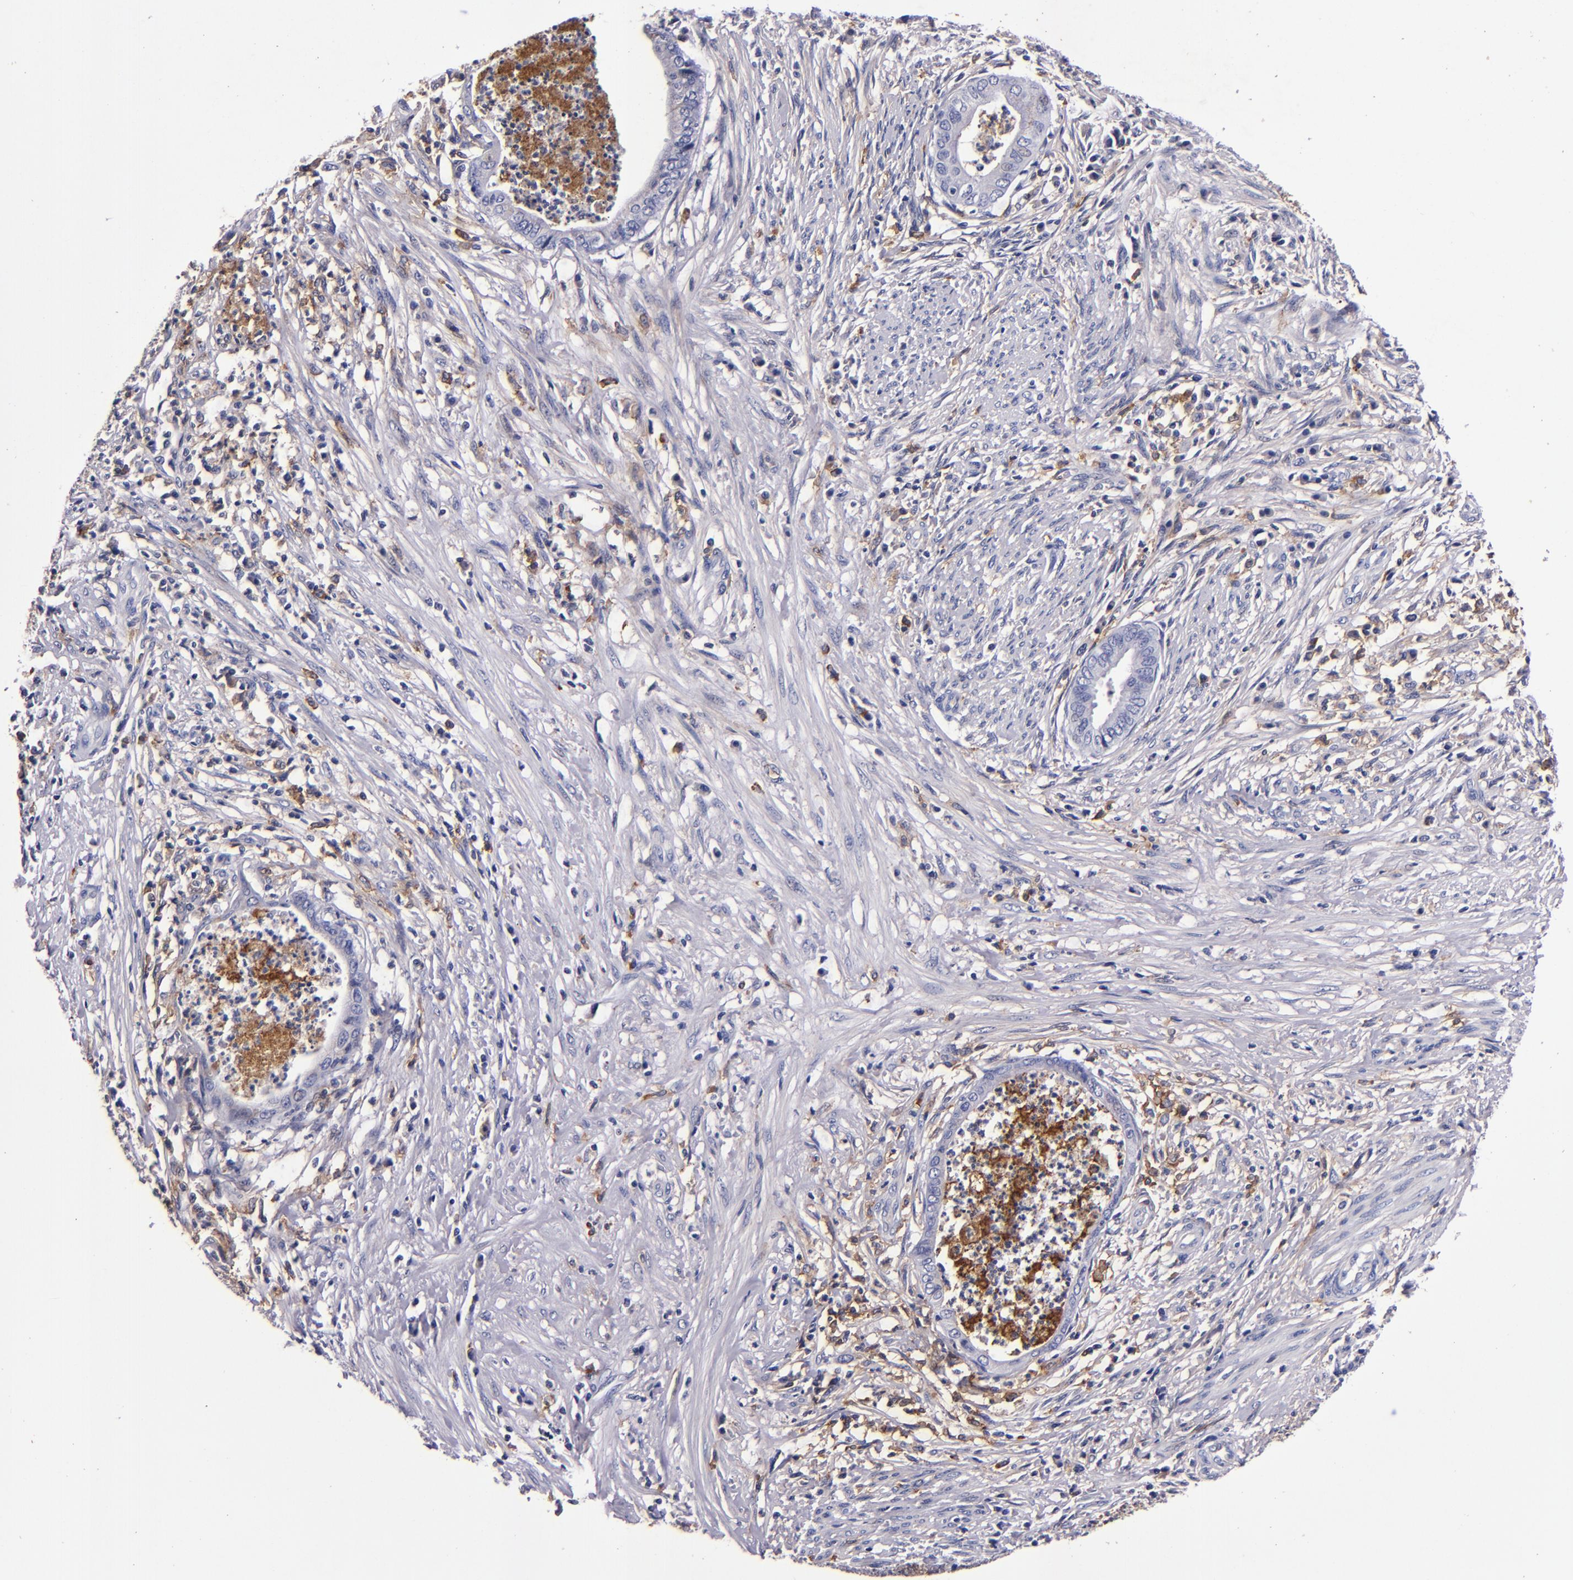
{"staining": {"intensity": "negative", "quantity": "none", "location": "none"}, "tissue": "endometrial cancer", "cell_type": "Tumor cells", "image_type": "cancer", "snomed": [{"axis": "morphology", "description": "Necrosis, NOS"}, {"axis": "morphology", "description": "Adenocarcinoma, NOS"}, {"axis": "topography", "description": "Endometrium"}], "caption": "An image of human endometrial adenocarcinoma is negative for staining in tumor cells.", "gene": "SIRPA", "patient": {"sex": "female", "age": 79}}